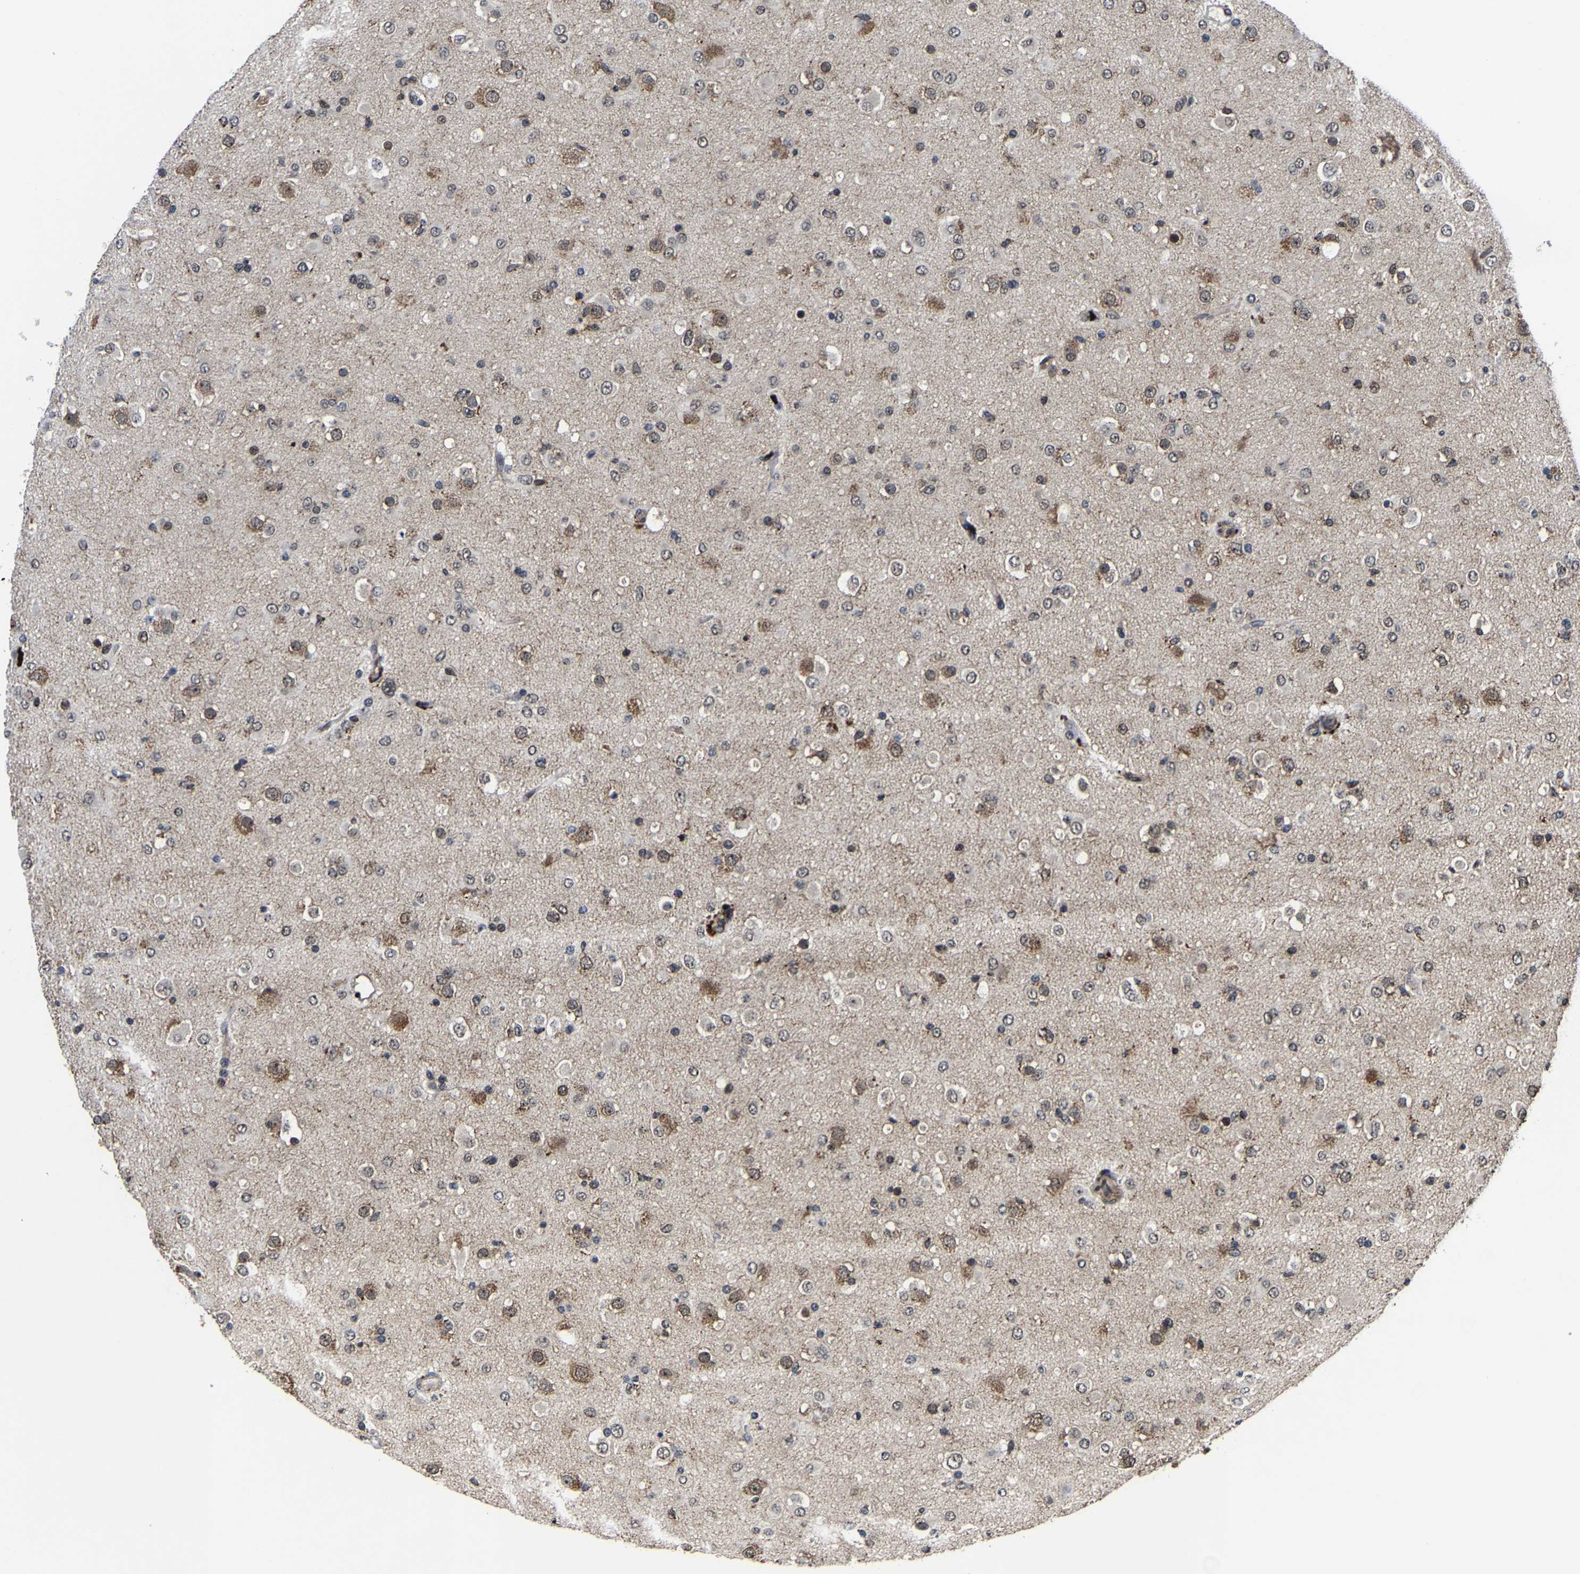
{"staining": {"intensity": "weak", "quantity": "25%-75%", "location": "cytoplasmic/membranous,nuclear"}, "tissue": "glioma", "cell_type": "Tumor cells", "image_type": "cancer", "snomed": [{"axis": "morphology", "description": "Glioma, malignant, Low grade"}, {"axis": "topography", "description": "Brain"}], "caption": "Immunohistochemistry (IHC) photomicrograph of neoplastic tissue: glioma stained using immunohistochemistry (IHC) demonstrates low levels of weak protein expression localized specifically in the cytoplasmic/membranous and nuclear of tumor cells, appearing as a cytoplasmic/membranous and nuclear brown color.", "gene": "ZCCHC7", "patient": {"sex": "male", "age": 65}}